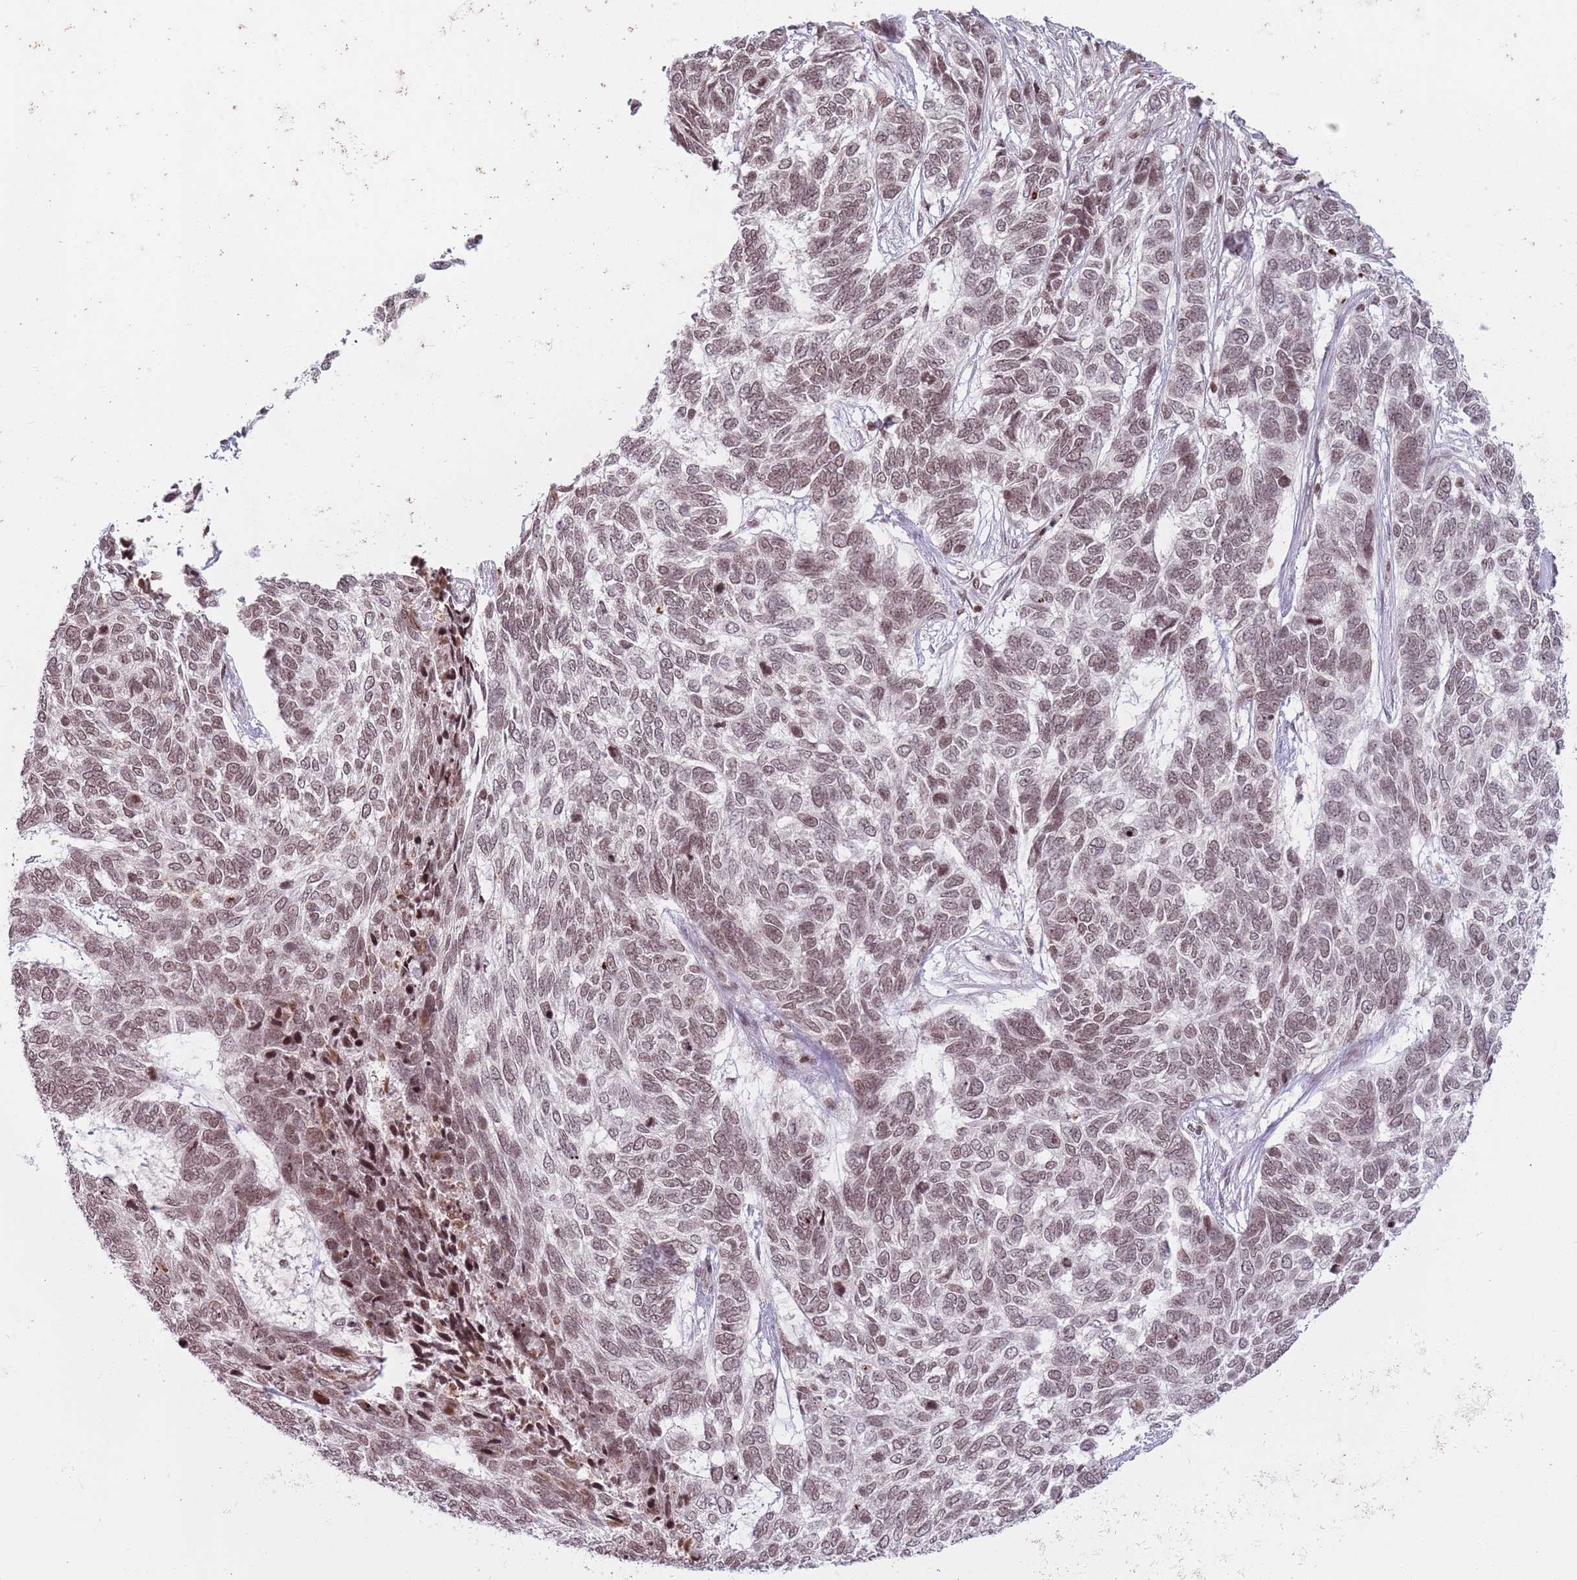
{"staining": {"intensity": "moderate", "quantity": ">75%", "location": "nuclear"}, "tissue": "skin cancer", "cell_type": "Tumor cells", "image_type": "cancer", "snomed": [{"axis": "morphology", "description": "Basal cell carcinoma"}, {"axis": "topography", "description": "Skin"}], "caption": "Brown immunohistochemical staining in human skin basal cell carcinoma displays moderate nuclear positivity in approximately >75% of tumor cells.", "gene": "SH3RF3", "patient": {"sex": "female", "age": 65}}